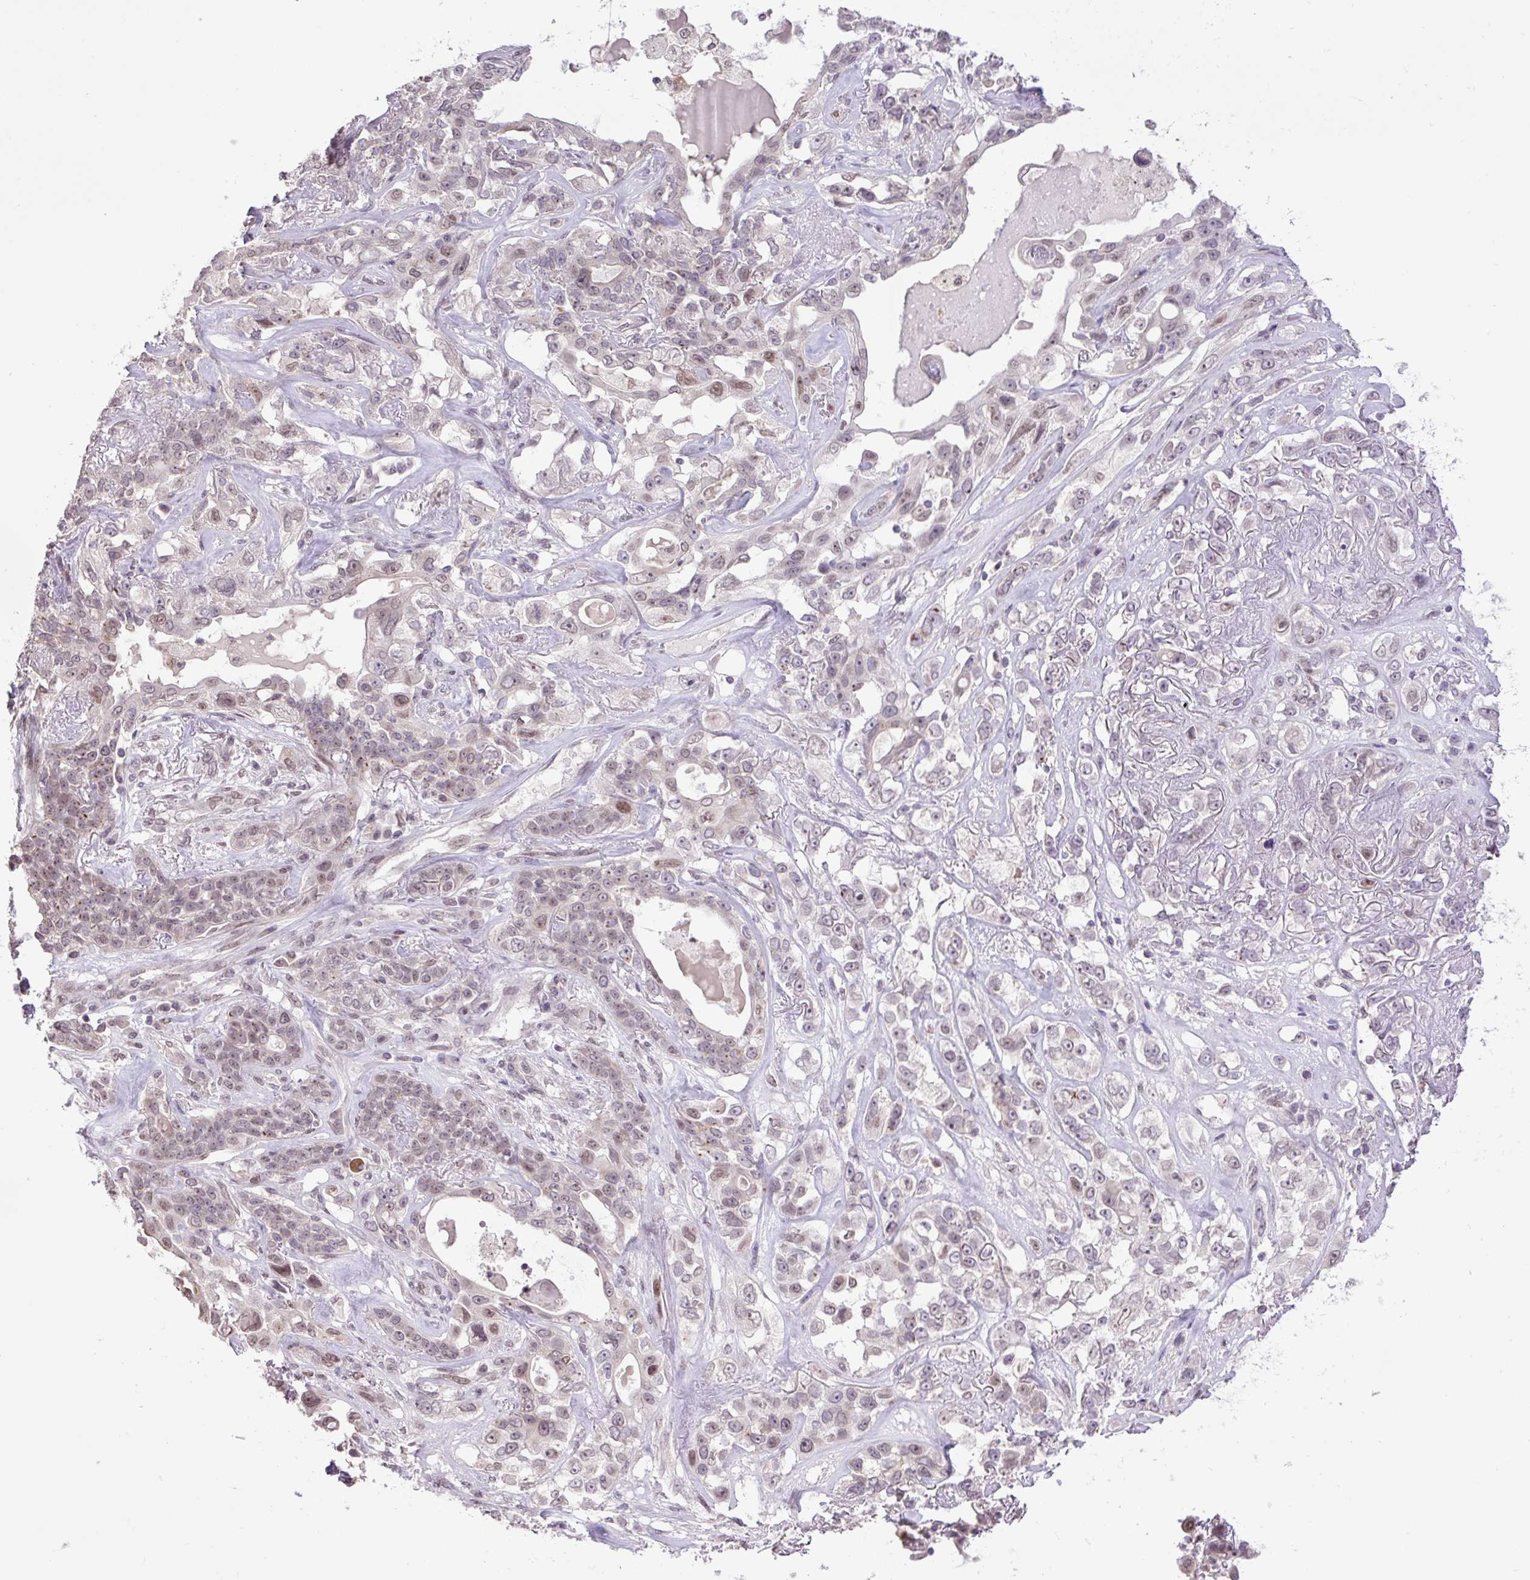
{"staining": {"intensity": "weak", "quantity": "25%-75%", "location": "nuclear"}, "tissue": "lung cancer", "cell_type": "Tumor cells", "image_type": "cancer", "snomed": [{"axis": "morphology", "description": "Squamous cell carcinoma, NOS"}, {"axis": "topography", "description": "Lung"}], "caption": "This photomicrograph displays lung squamous cell carcinoma stained with immunohistochemistry to label a protein in brown. The nuclear of tumor cells show weak positivity for the protein. Nuclei are counter-stained blue.", "gene": "KPNA1", "patient": {"sex": "female", "age": 70}}